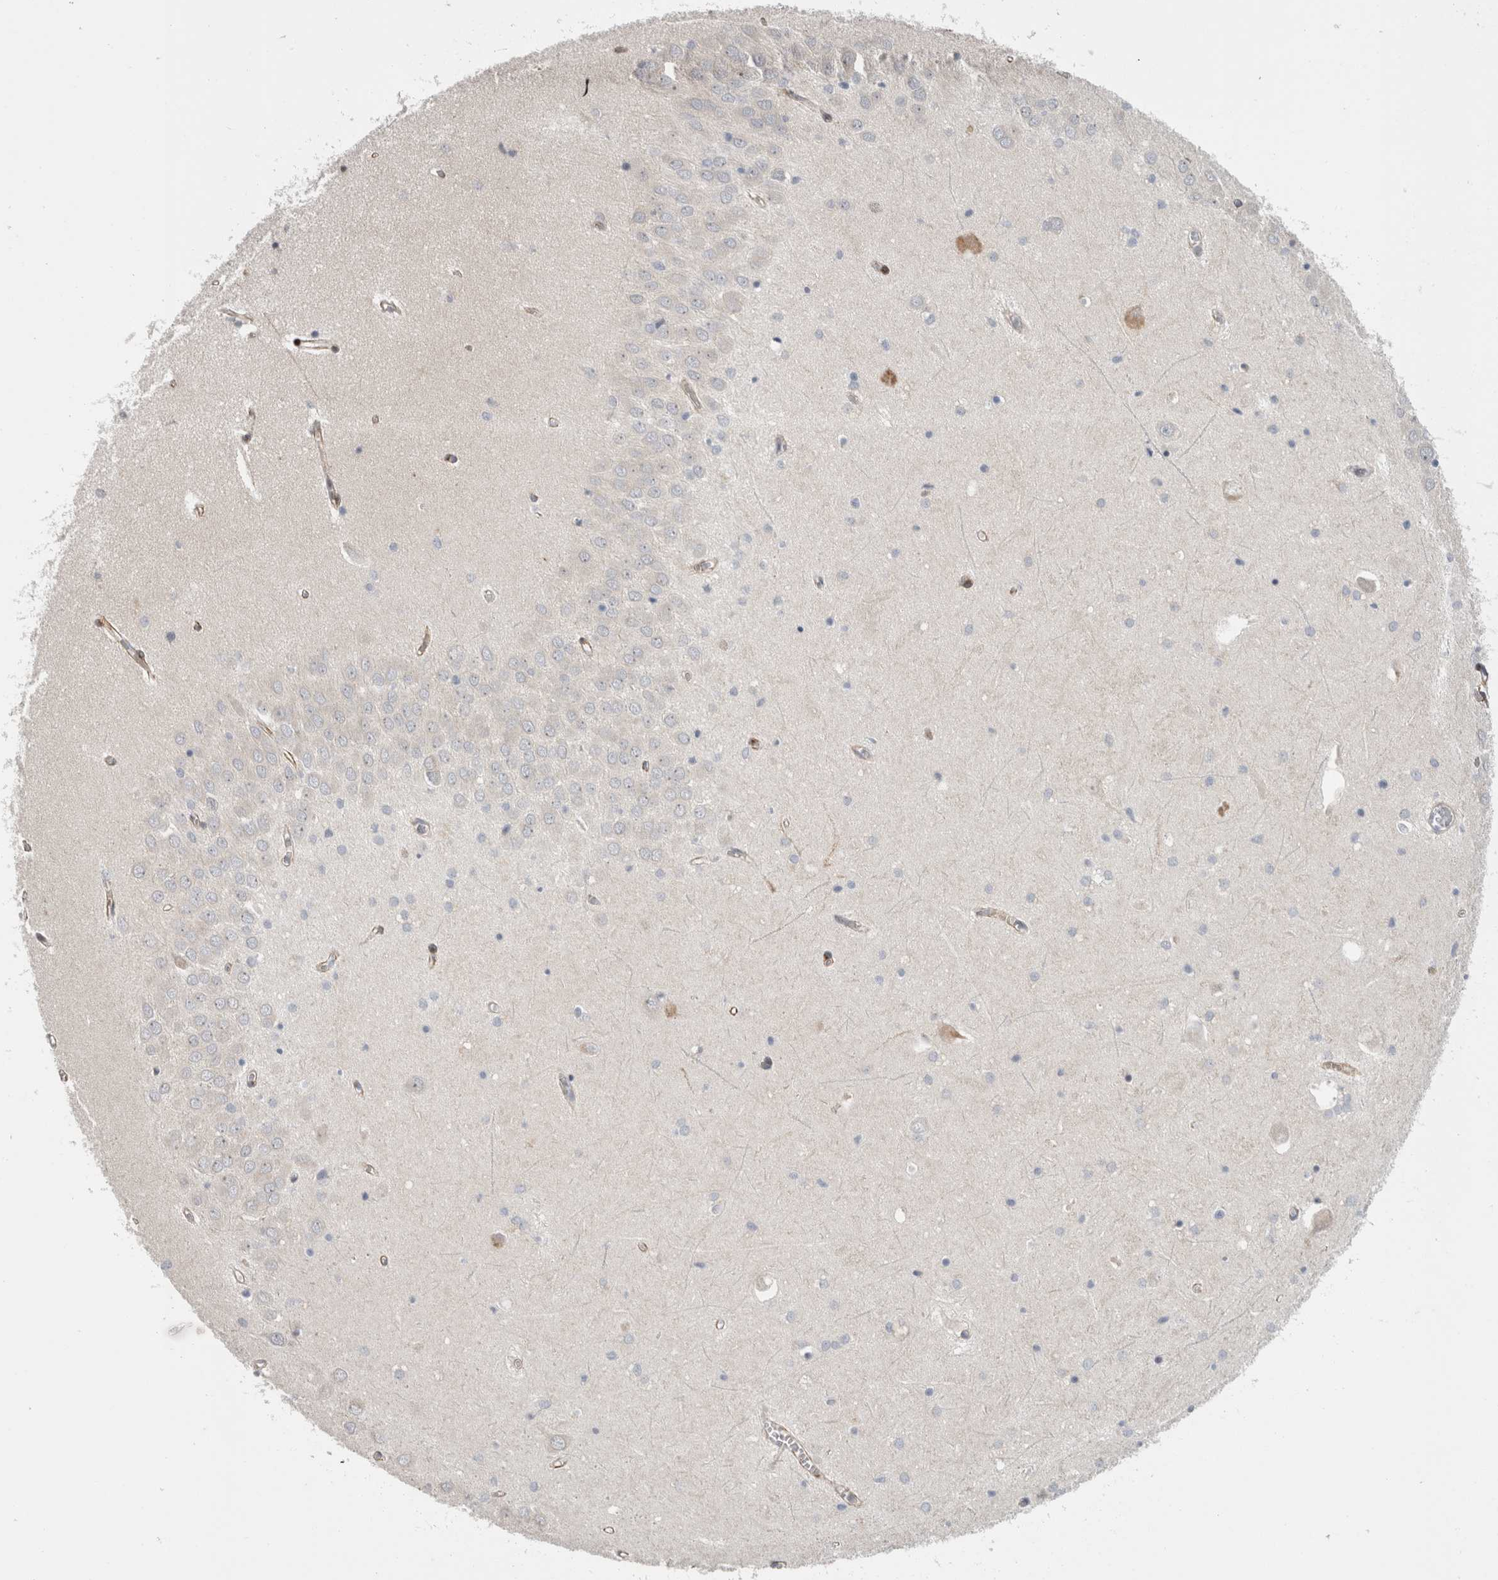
{"staining": {"intensity": "strong", "quantity": "25%-75%", "location": "nuclear"}, "tissue": "hippocampus", "cell_type": "Glial cells", "image_type": "normal", "snomed": [{"axis": "morphology", "description": "Normal tissue, NOS"}, {"axis": "topography", "description": "Hippocampus"}], "caption": "This is a histology image of IHC staining of normal hippocampus, which shows strong expression in the nuclear of glial cells.", "gene": "SLC20A2", "patient": {"sex": "male", "age": 70}}